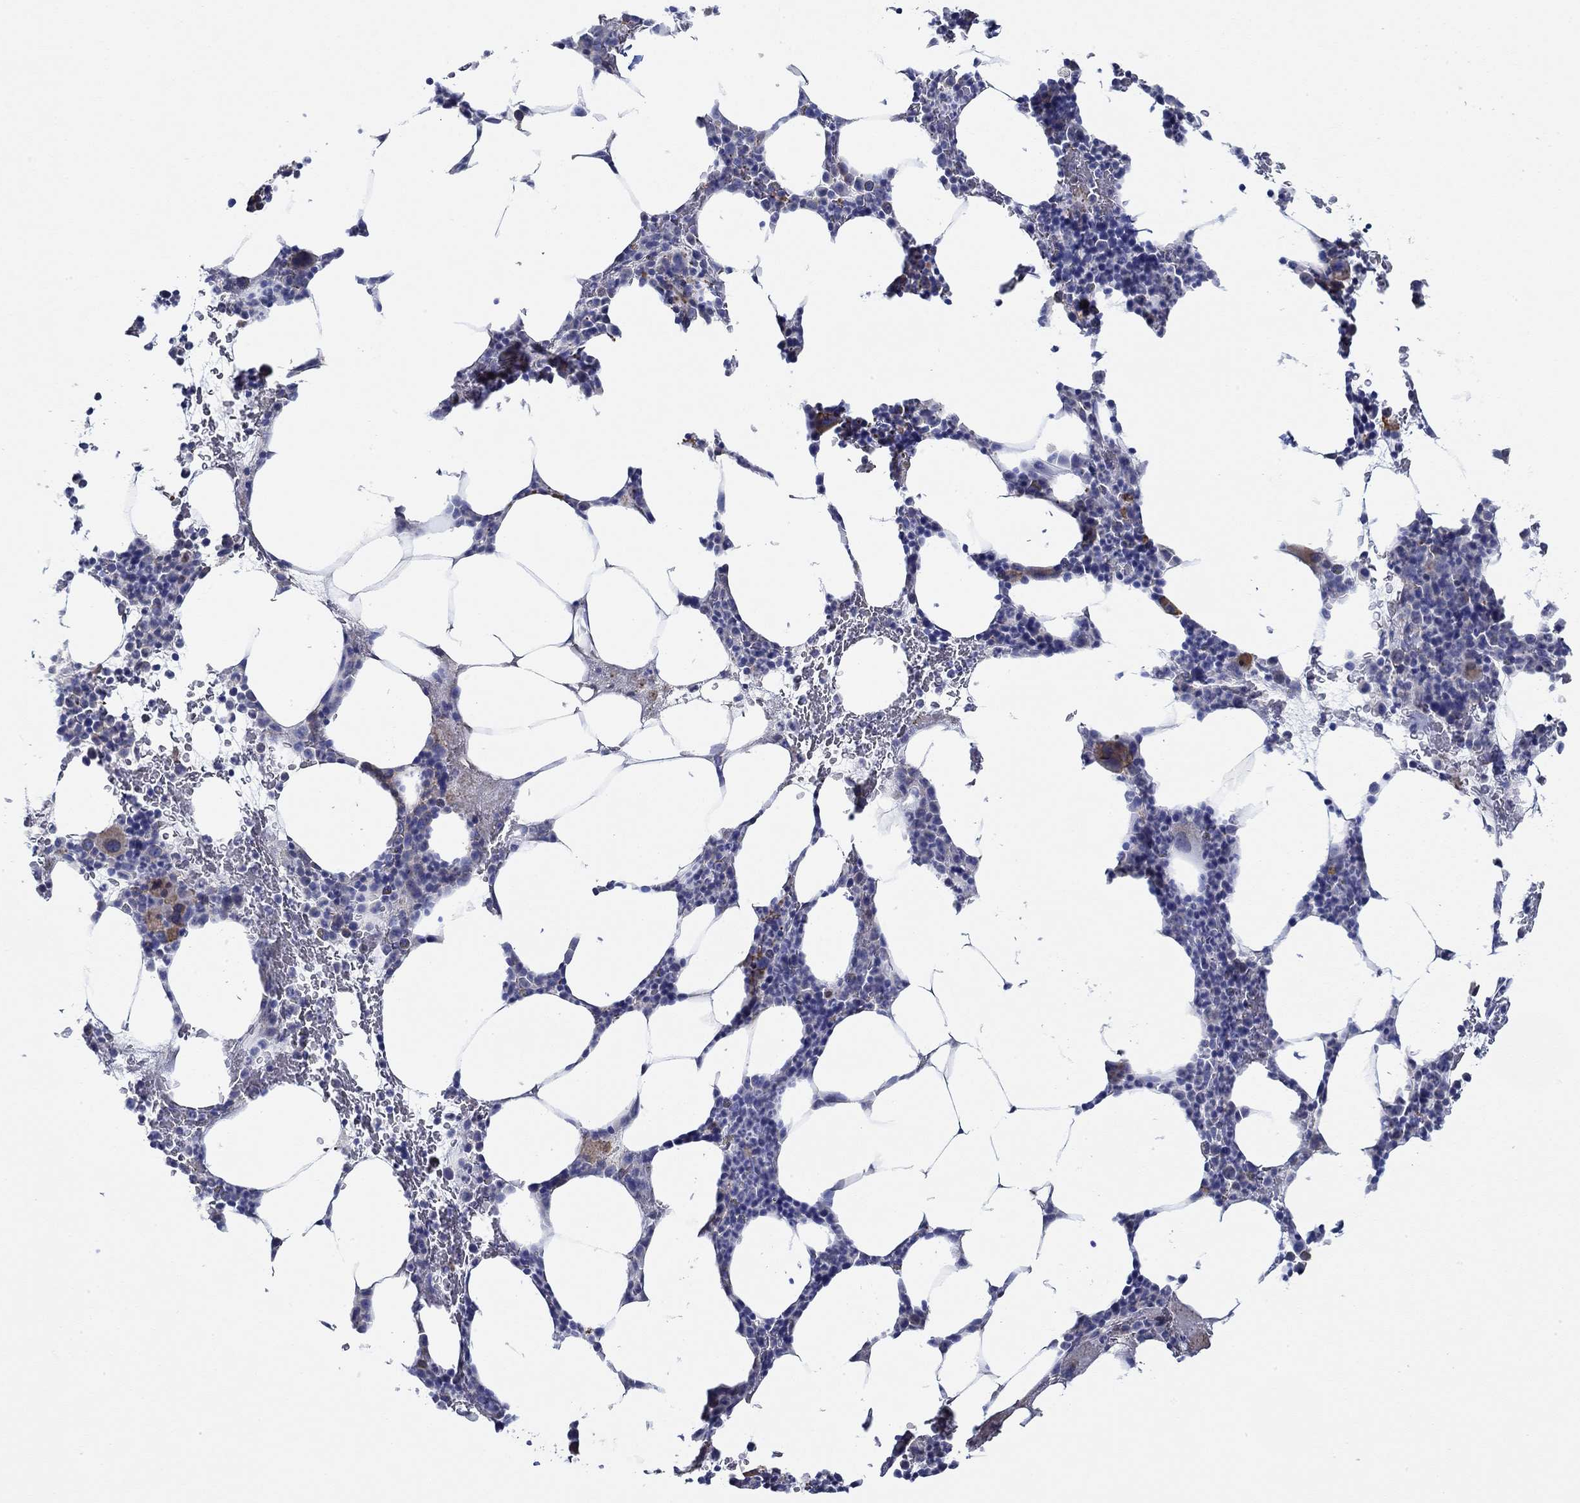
{"staining": {"intensity": "moderate", "quantity": "<25%", "location": "cytoplasmic/membranous"}, "tissue": "bone marrow", "cell_type": "Hematopoietic cells", "image_type": "normal", "snomed": [{"axis": "morphology", "description": "Normal tissue, NOS"}, {"axis": "topography", "description": "Bone marrow"}], "caption": "Protein analysis of normal bone marrow shows moderate cytoplasmic/membranous staining in about <25% of hematopoietic cells.", "gene": "SLC27A3", "patient": {"sex": "male", "age": 83}}